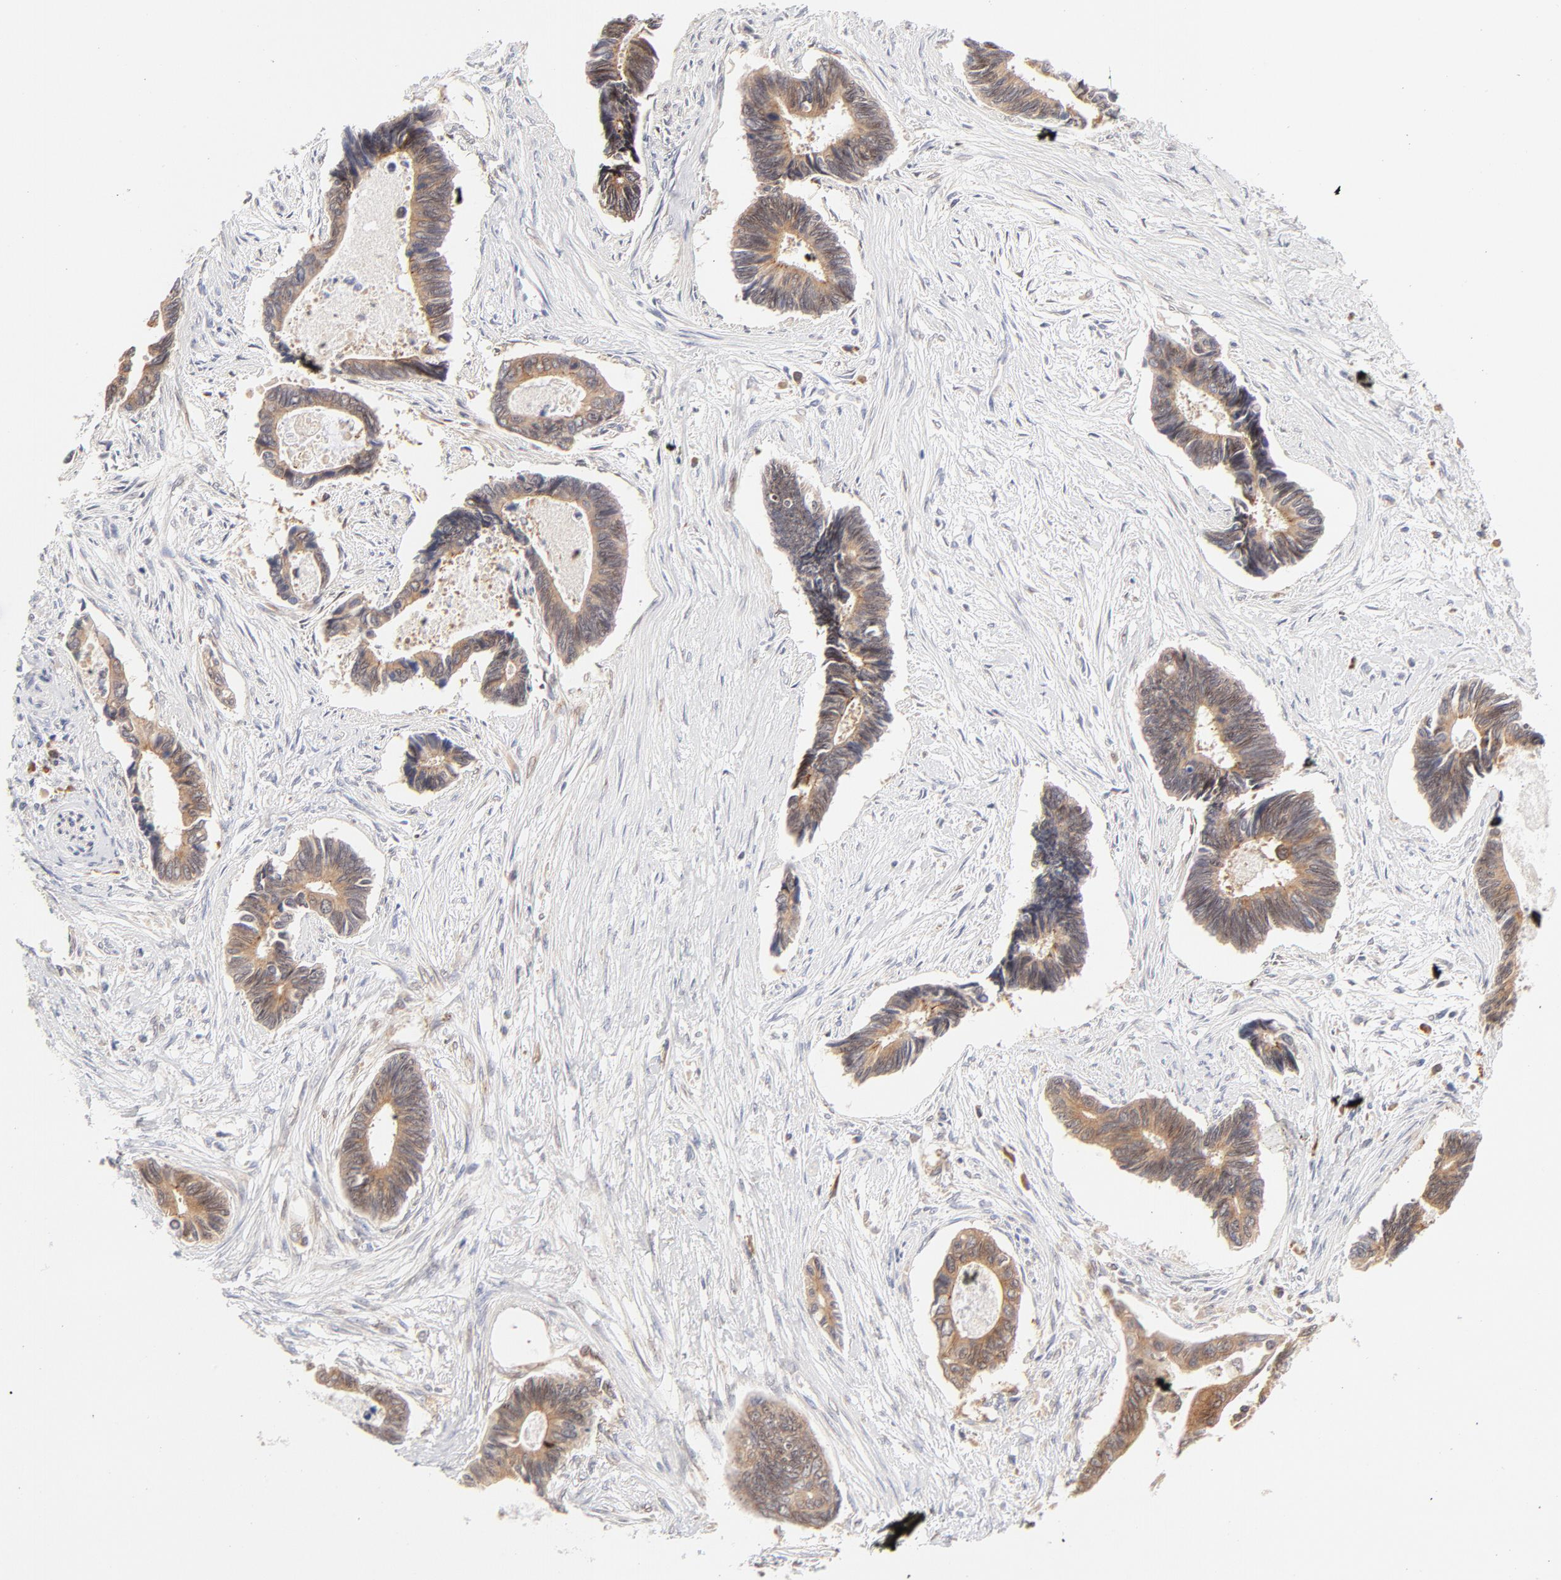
{"staining": {"intensity": "moderate", "quantity": ">75%", "location": "cytoplasmic/membranous"}, "tissue": "pancreatic cancer", "cell_type": "Tumor cells", "image_type": "cancer", "snomed": [{"axis": "morphology", "description": "Adenocarcinoma, NOS"}, {"axis": "topography", "description": "Pancreas"}], "caption": "Pancreatic adenocarcinoma tissue demonstrates moderate cytoplasmic/membranous positivity in about >75% of tumor cells, visualized by immunohistochemistry. (brown staining indicates protein expression, while blue staining denotes nuclei).", "gene": "RPS6KA1", "patient": {"sex": "female", "age": 70}}